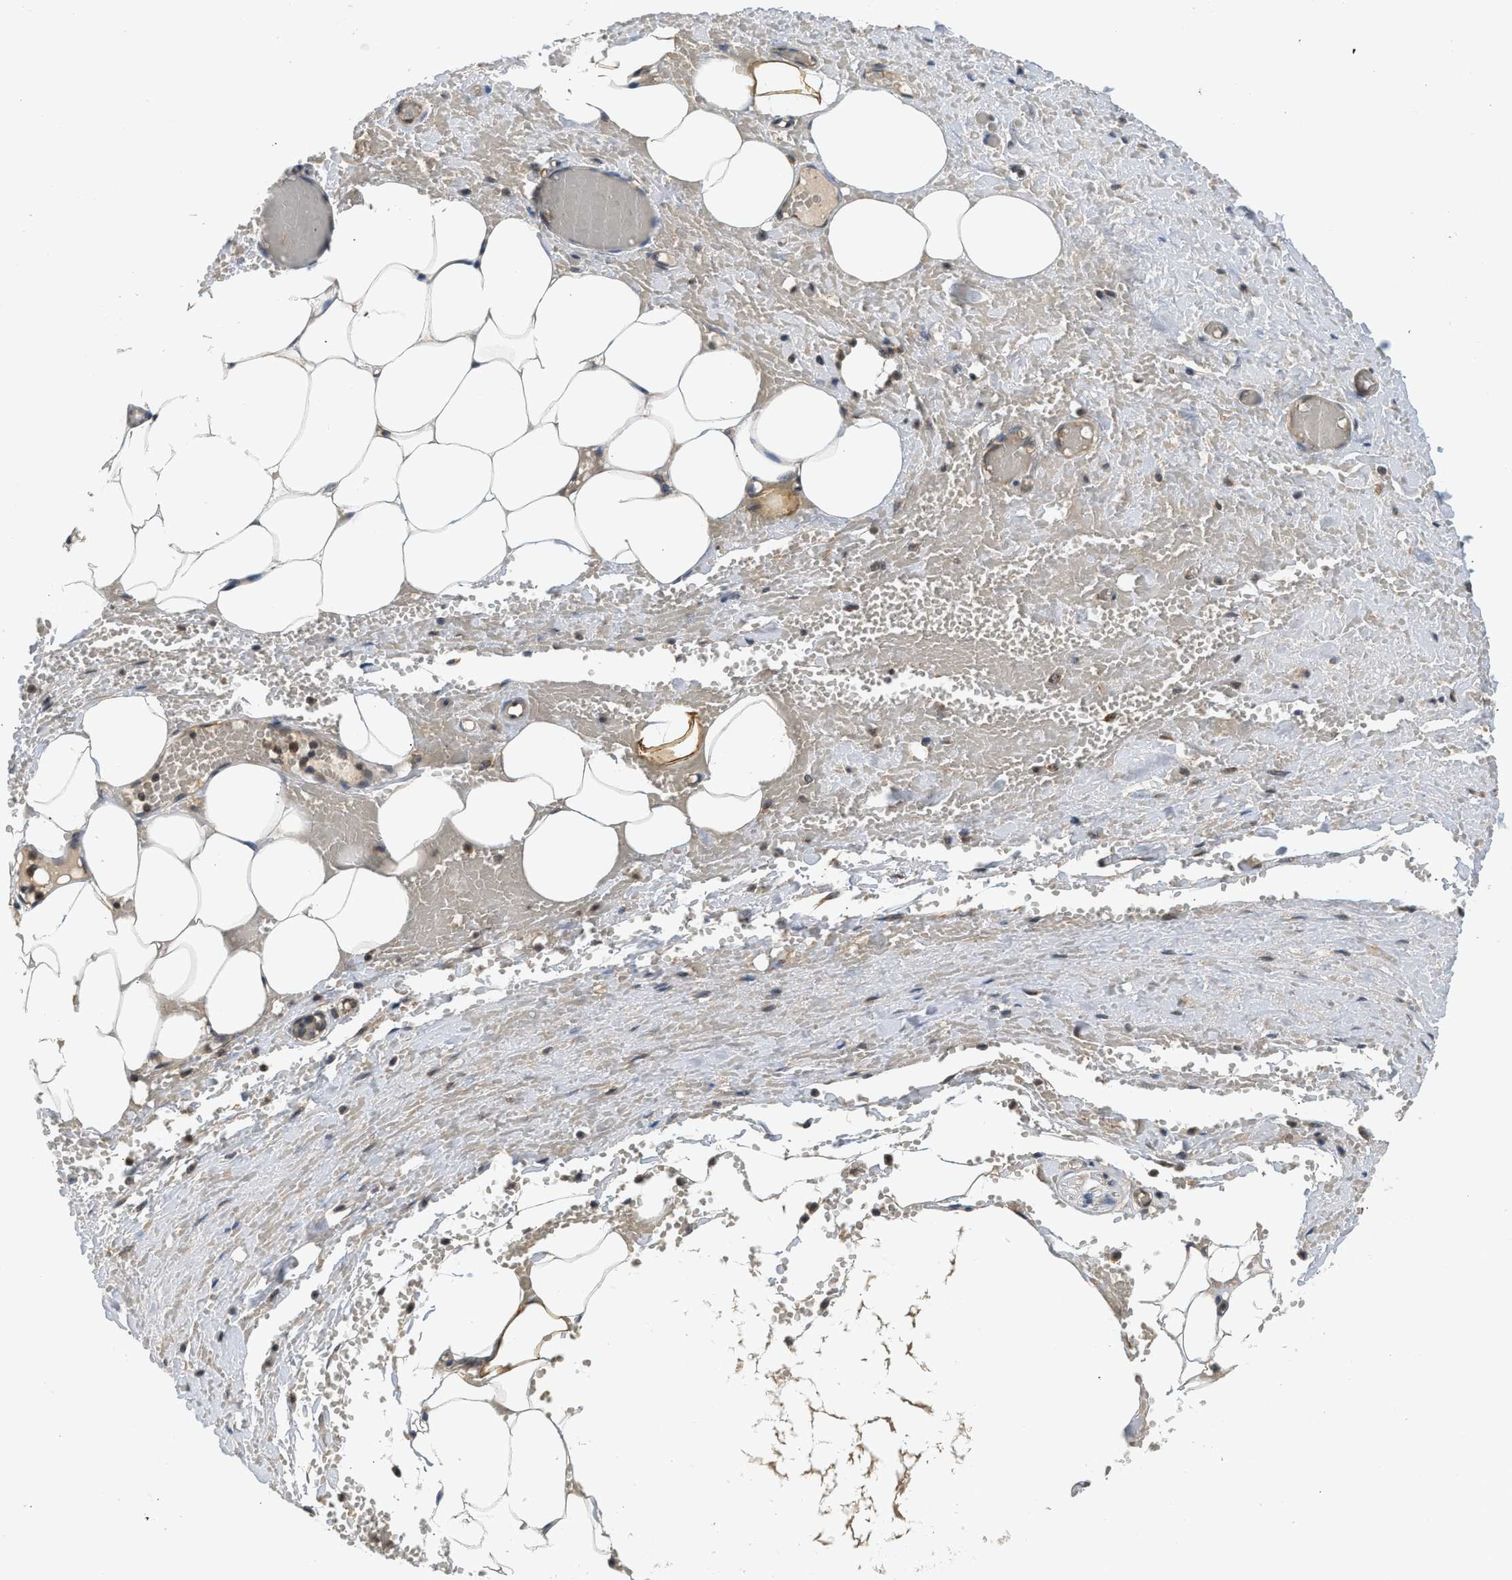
{"staining": {"intensity": "moderate", "quantity": ">75%", "location": "cytoplasmic/membranous"}, "tissue": "adipose tissue", "cell_type": "Adipocytes", "image_type": "normal", "snomed": [{"axis": "morphology", "description": "Normal tissue, NOS"}, {"axis": "topography", "description": "Soft tissue"}, {"axis": "topography", "description": "Vascular tissue"}], "caption": "About >75% of adipocytes in unremarkable human adipose tissue exhibit moderate cytoplasmic/membranous protein positivity as visualized by brown immunohistochemical staining.", "gene": "ADCY8", "patient": {"sex": "female", "age": 35}}